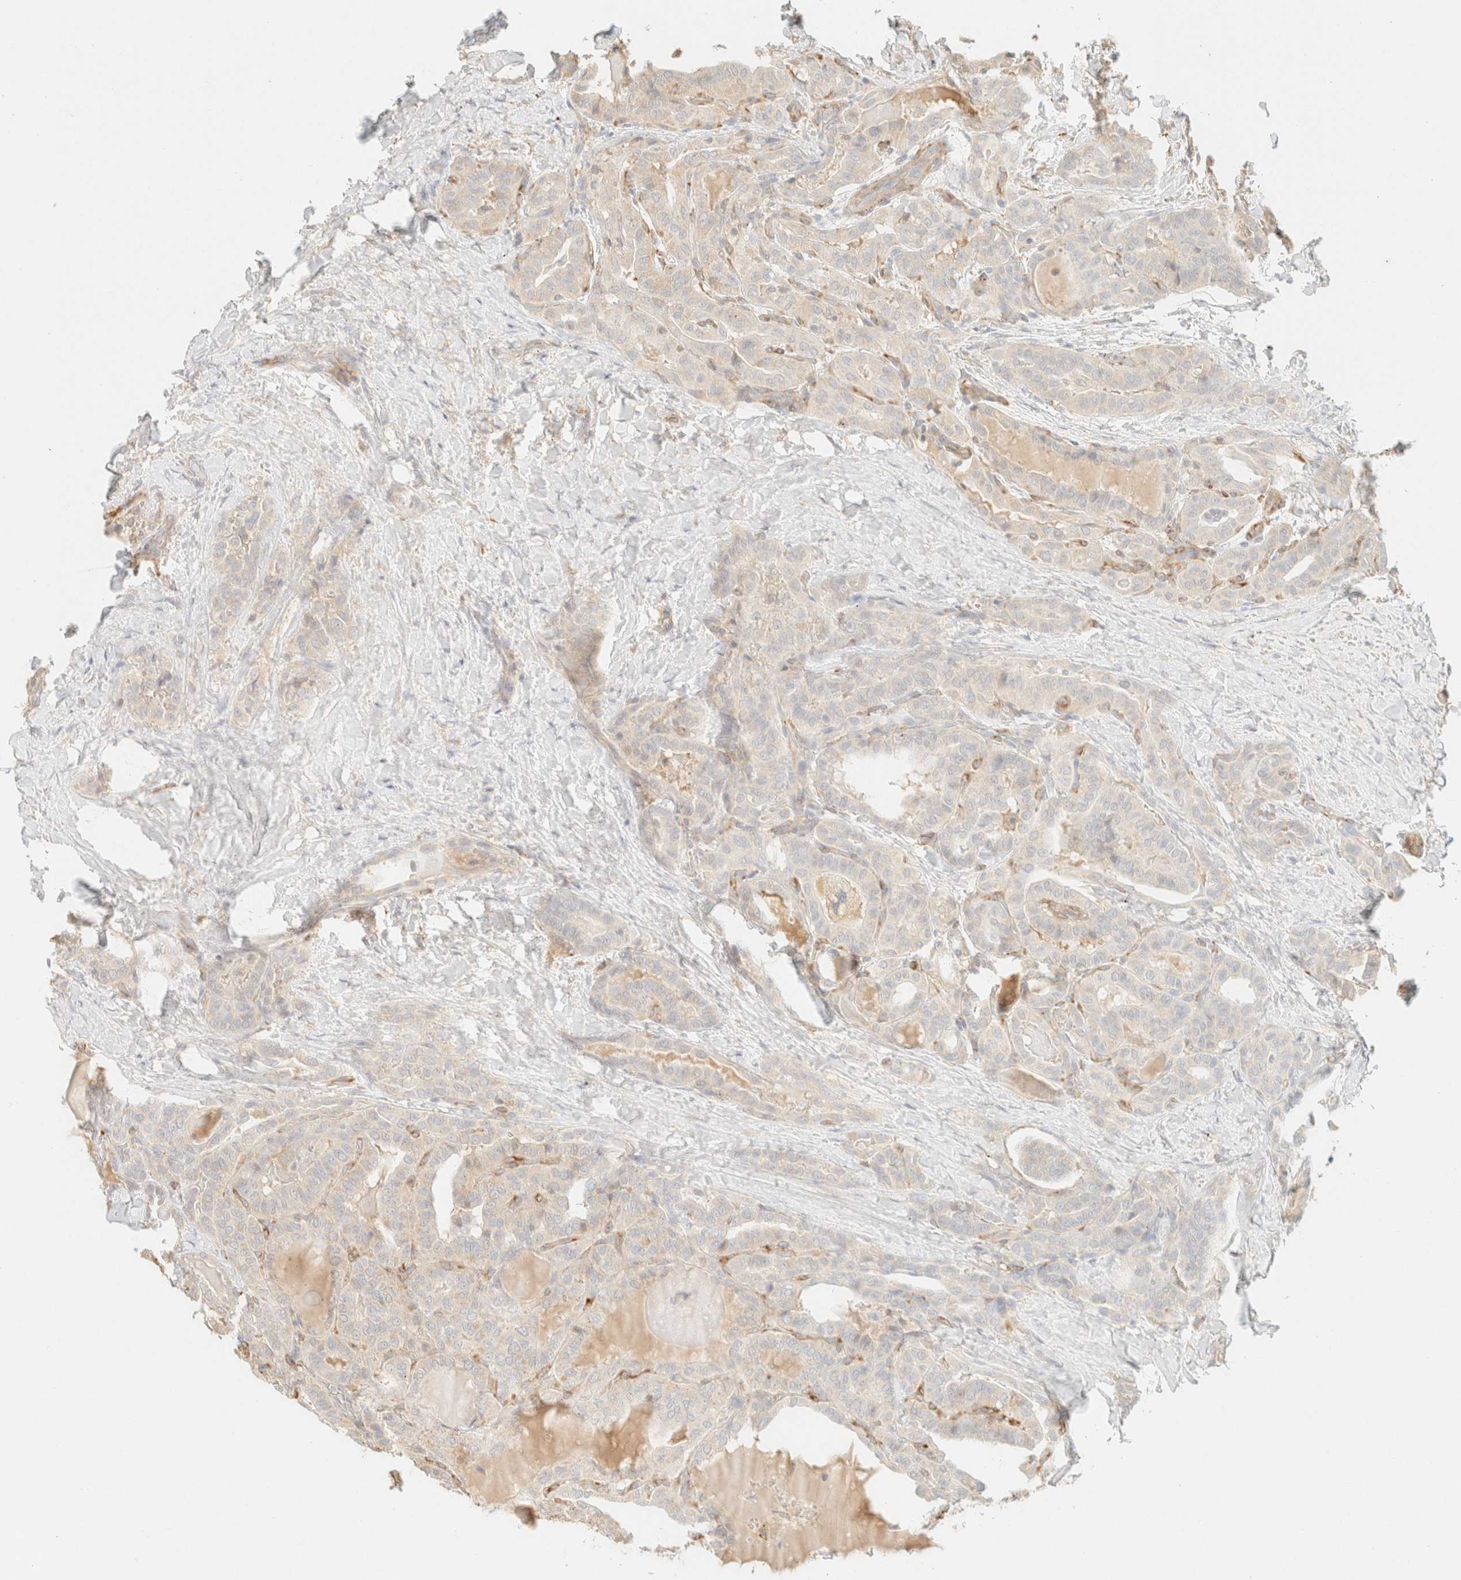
{"staining": {"intensity": "negative", "quantity": "none", "location": "none"}, "tissue": "thyroid cancer", "cell_type": "Tumor cells", "image_type": "cancer", "snomed": [{"axis": "morphology", "description": "Papillary adenocarcinoma, NOS"}, {"axis": "topography", "description": "Thyroid gland"}], "caption": "Immunohistochemistry image of neoplastic tissue: thyroid papillary adenocarcinoma stained with DAB (3,3'-diaminobenzidine) exhibits no significant protein positivity in tumor cells.", "gene": "SPARCL1", "patient": {"sex": "male", "age": 77}}